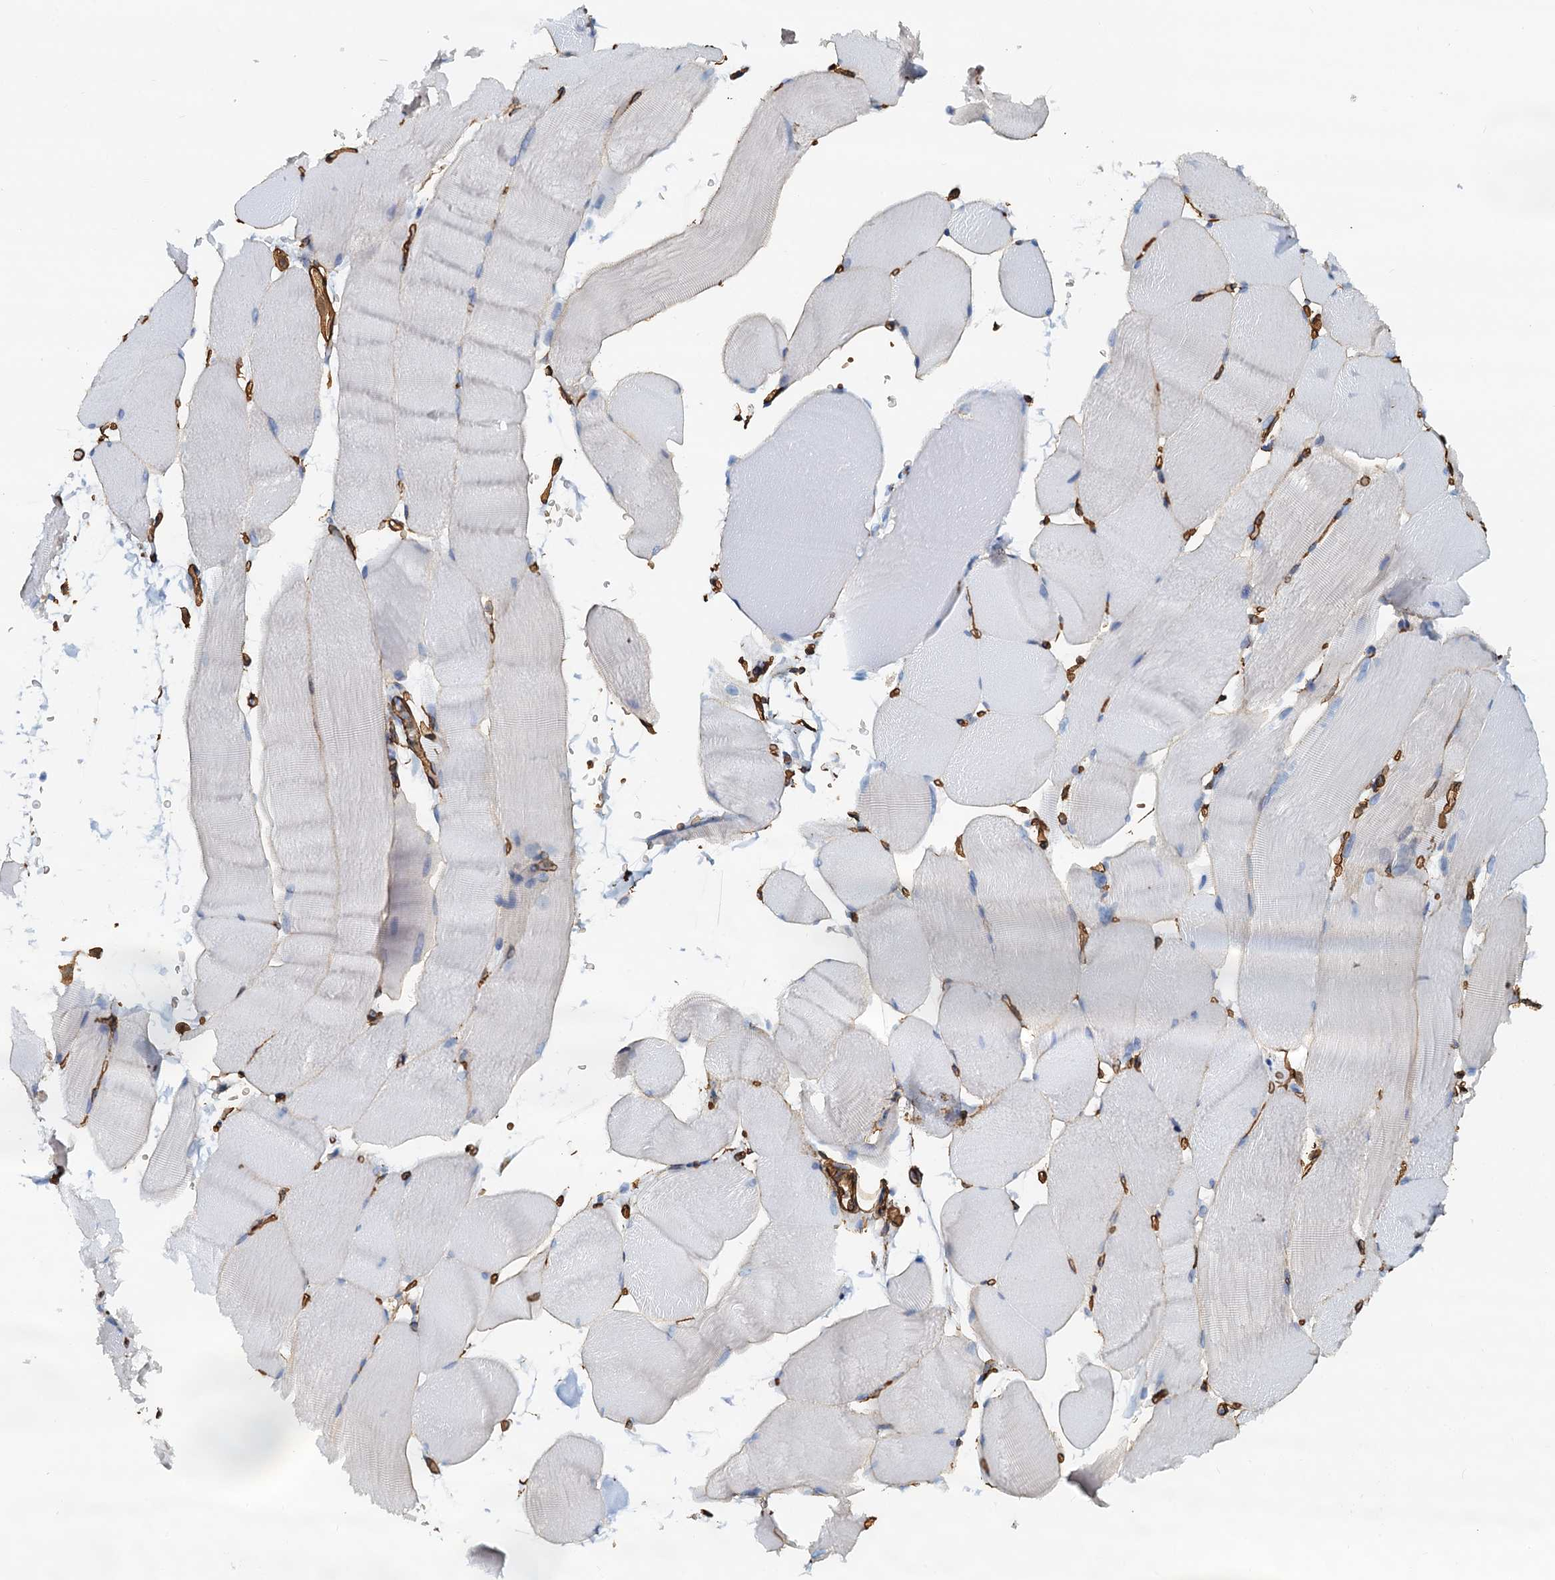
{"staining": {"intensity": "negative", "quantity": "none", "location": "none"}, "tissue": "skeletal muscle", "cell_type": "Myocytes", "image_type": "normal", "snomed": [{"axis": "morphology", "description": "Normal tissue, NOS"}, {"axis": "topography", "description": "Skeletal muscle"}, {"axis": "topography", "description": "Parathyroid gland"}], "caption": "DAB (3,3'-diaminobenzidine) immunohistochemical staining of normal human skeletal muscle displays no significant expression in myocytes. (DAB (3,3'-diaminobenzidine) immunohistochemistry, high magnification).", "gene": "DGKG", "patient": {"sex": "female", "age": 37}}